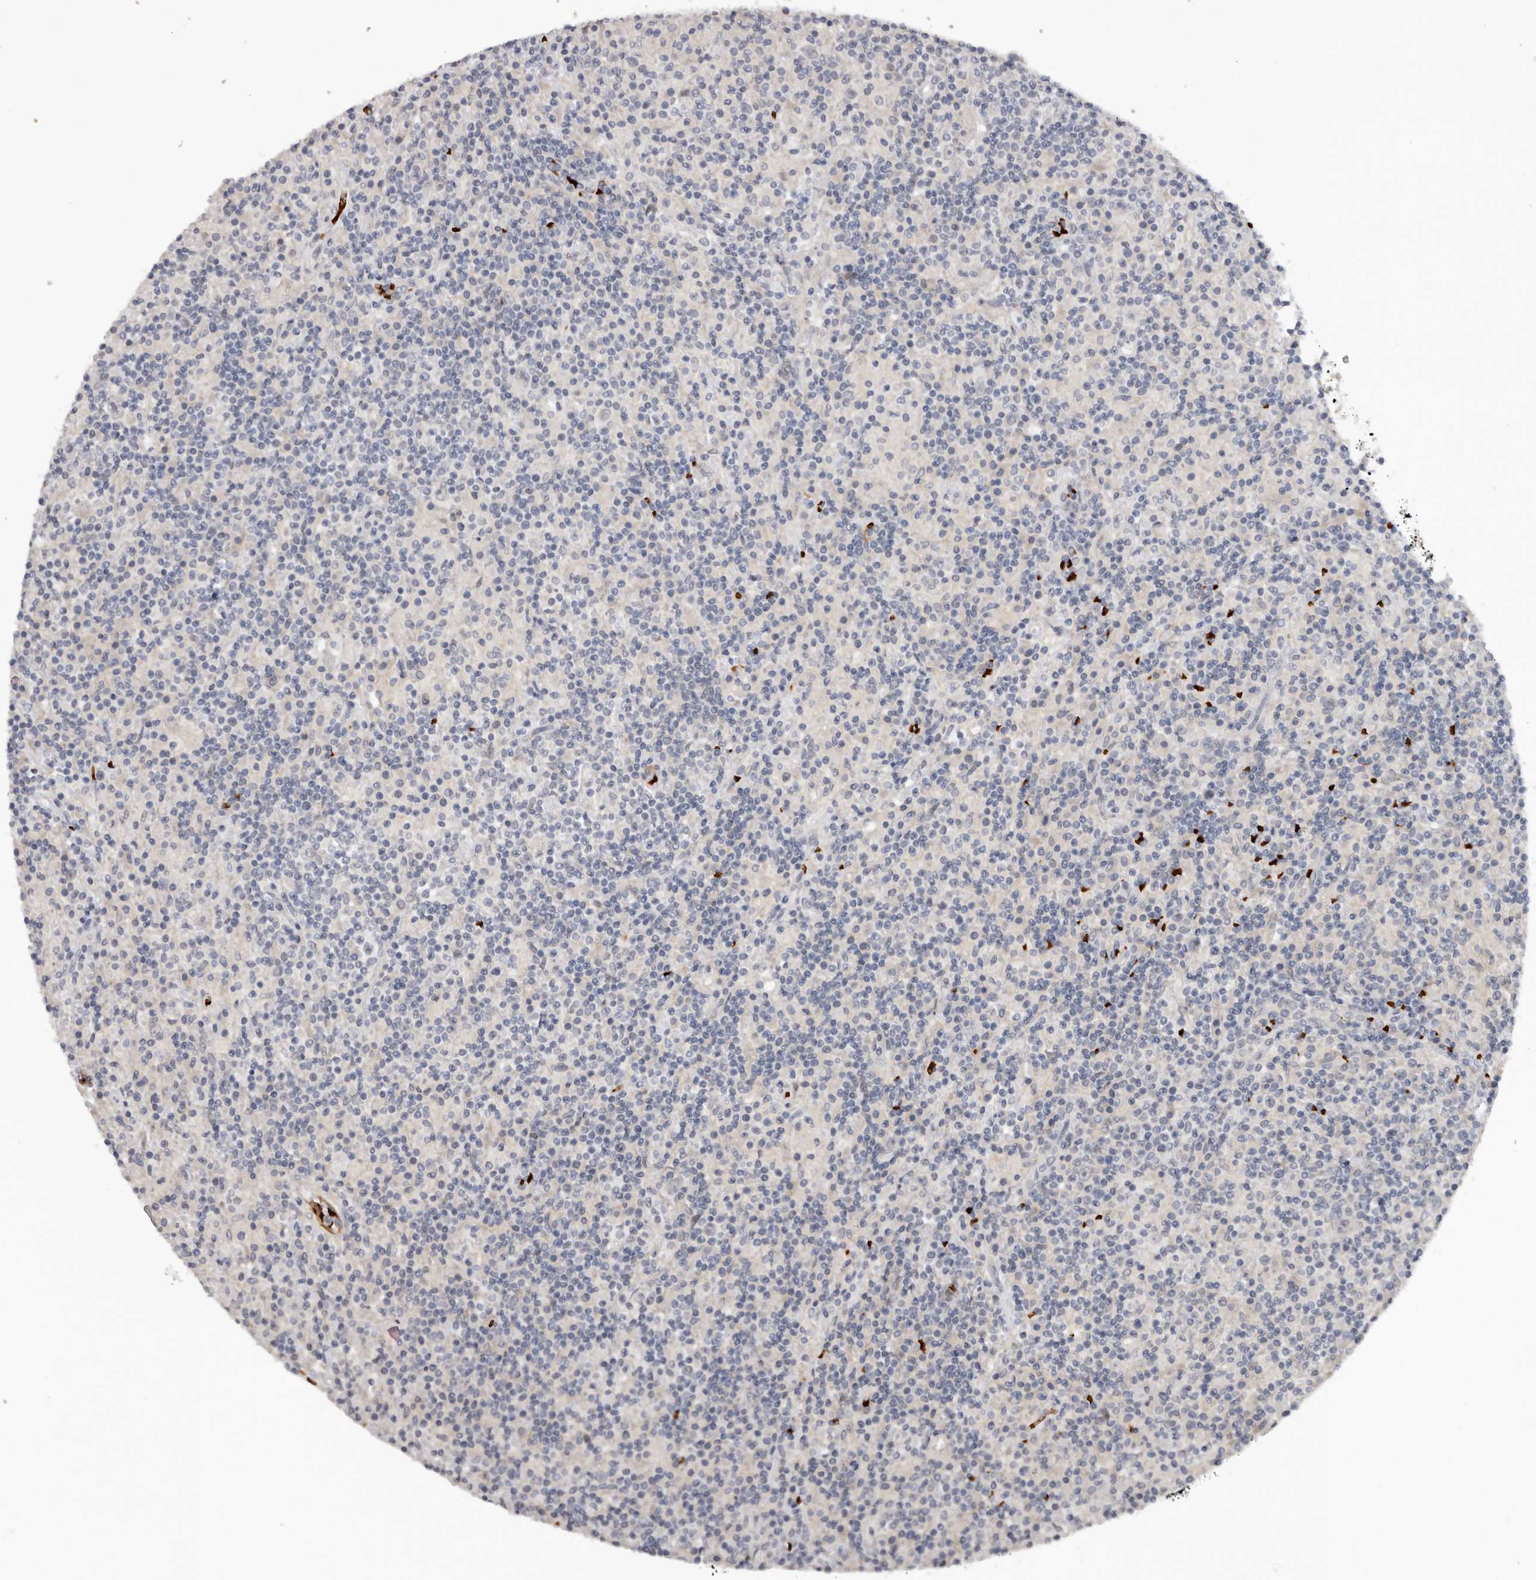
{"staining": {"intensity": "negative", "quantity": "none", "location": "none"}, "tissue": "lymphoma", "cell_type": "Tumor cells", "image_type": "cancer", "snomed": [{"axis": "morphology", "description": "Hodgkin's disease, NOS"}, {"axis": "topography", "description": "Lymph node"}], "caption": "A high-resolution histopathology image shows immunohistochemistry (IHC) staining of lymphoma, which exhibits no significant staining in tumor cells.", "gene": "TNR", "patient": {"sex": "male", "age": 70}}